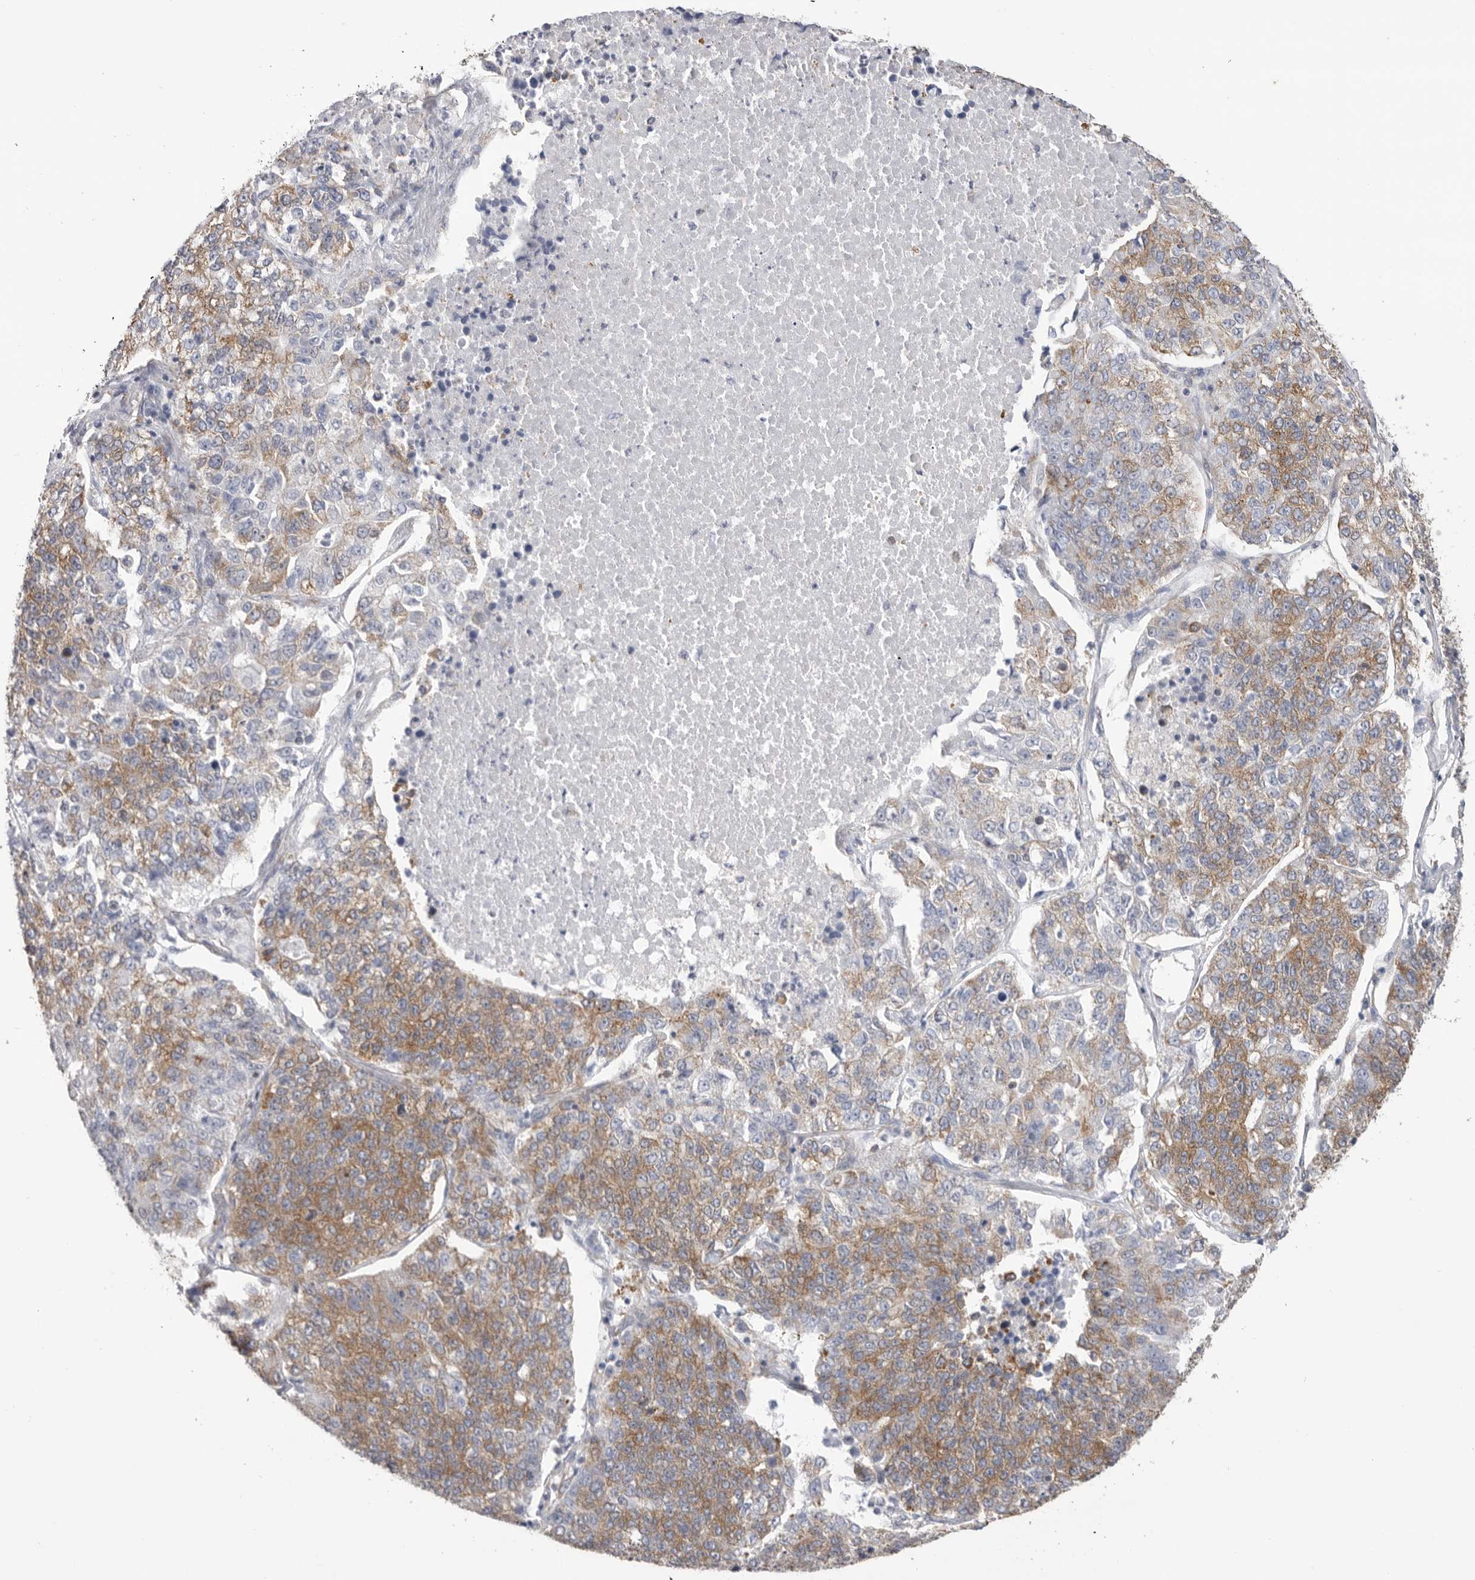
{"staining": {"intensity": "moderate", "quantity": ">75%", "location": "cytoplasmic/membranous"}, "tissue": "lung cancer", "cell_type": "Tumor cells", "image_type": "cancer", "snomed": [{"axis": "morphology", "description": "Adenocarcinoma, NOS"}, {"axis": "topography", "description": "Lung"}], "caption": "Adenocarcinoma (lung) stained with a protein marker demonstrates moderate staining in tumor cells.", "gene": "SERBP1", "patient": {"sex": "male", "age": 49}}